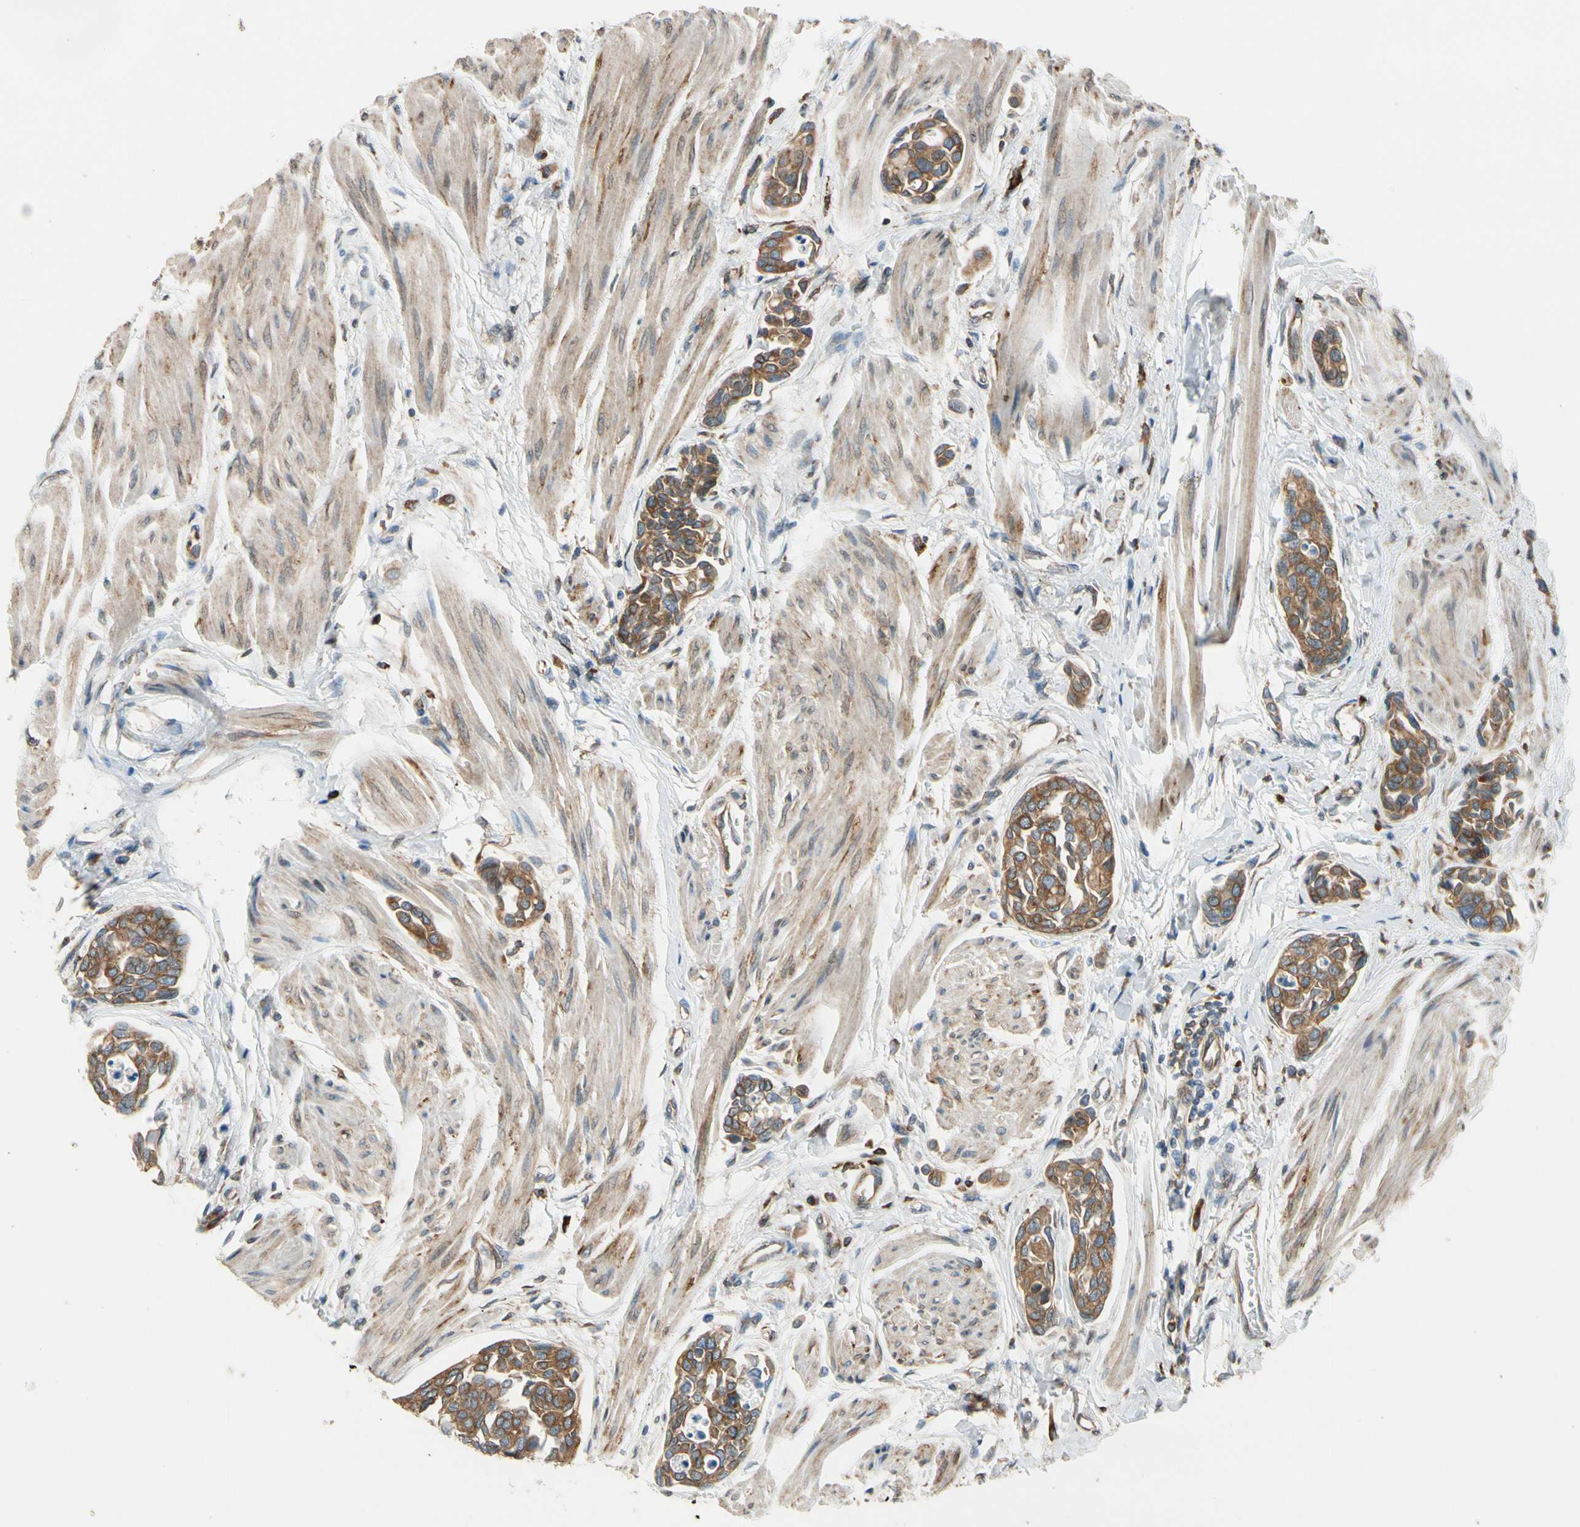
{"staining": {"intensity": "moderate", "quantity": ">75%", "location": "cytoplasmic/membranous"}, "tissue": "urothelial cancer", "cell_type": "Tumor cells", "image_type": "cancer", "snomed": [{"axis": "morphology", "description": "Urothelial carcinoma, High grade"}, {"axis": "topography", "description": "Urinary bladder"}], "caption": "Urothelial cancer stained with a brown dye shows moderate cytoplasmic/membranous positive positivity in about >75% of tumor cells.", "gene": "CLCC1", "patient": {"sex": "male", "age": 78}}